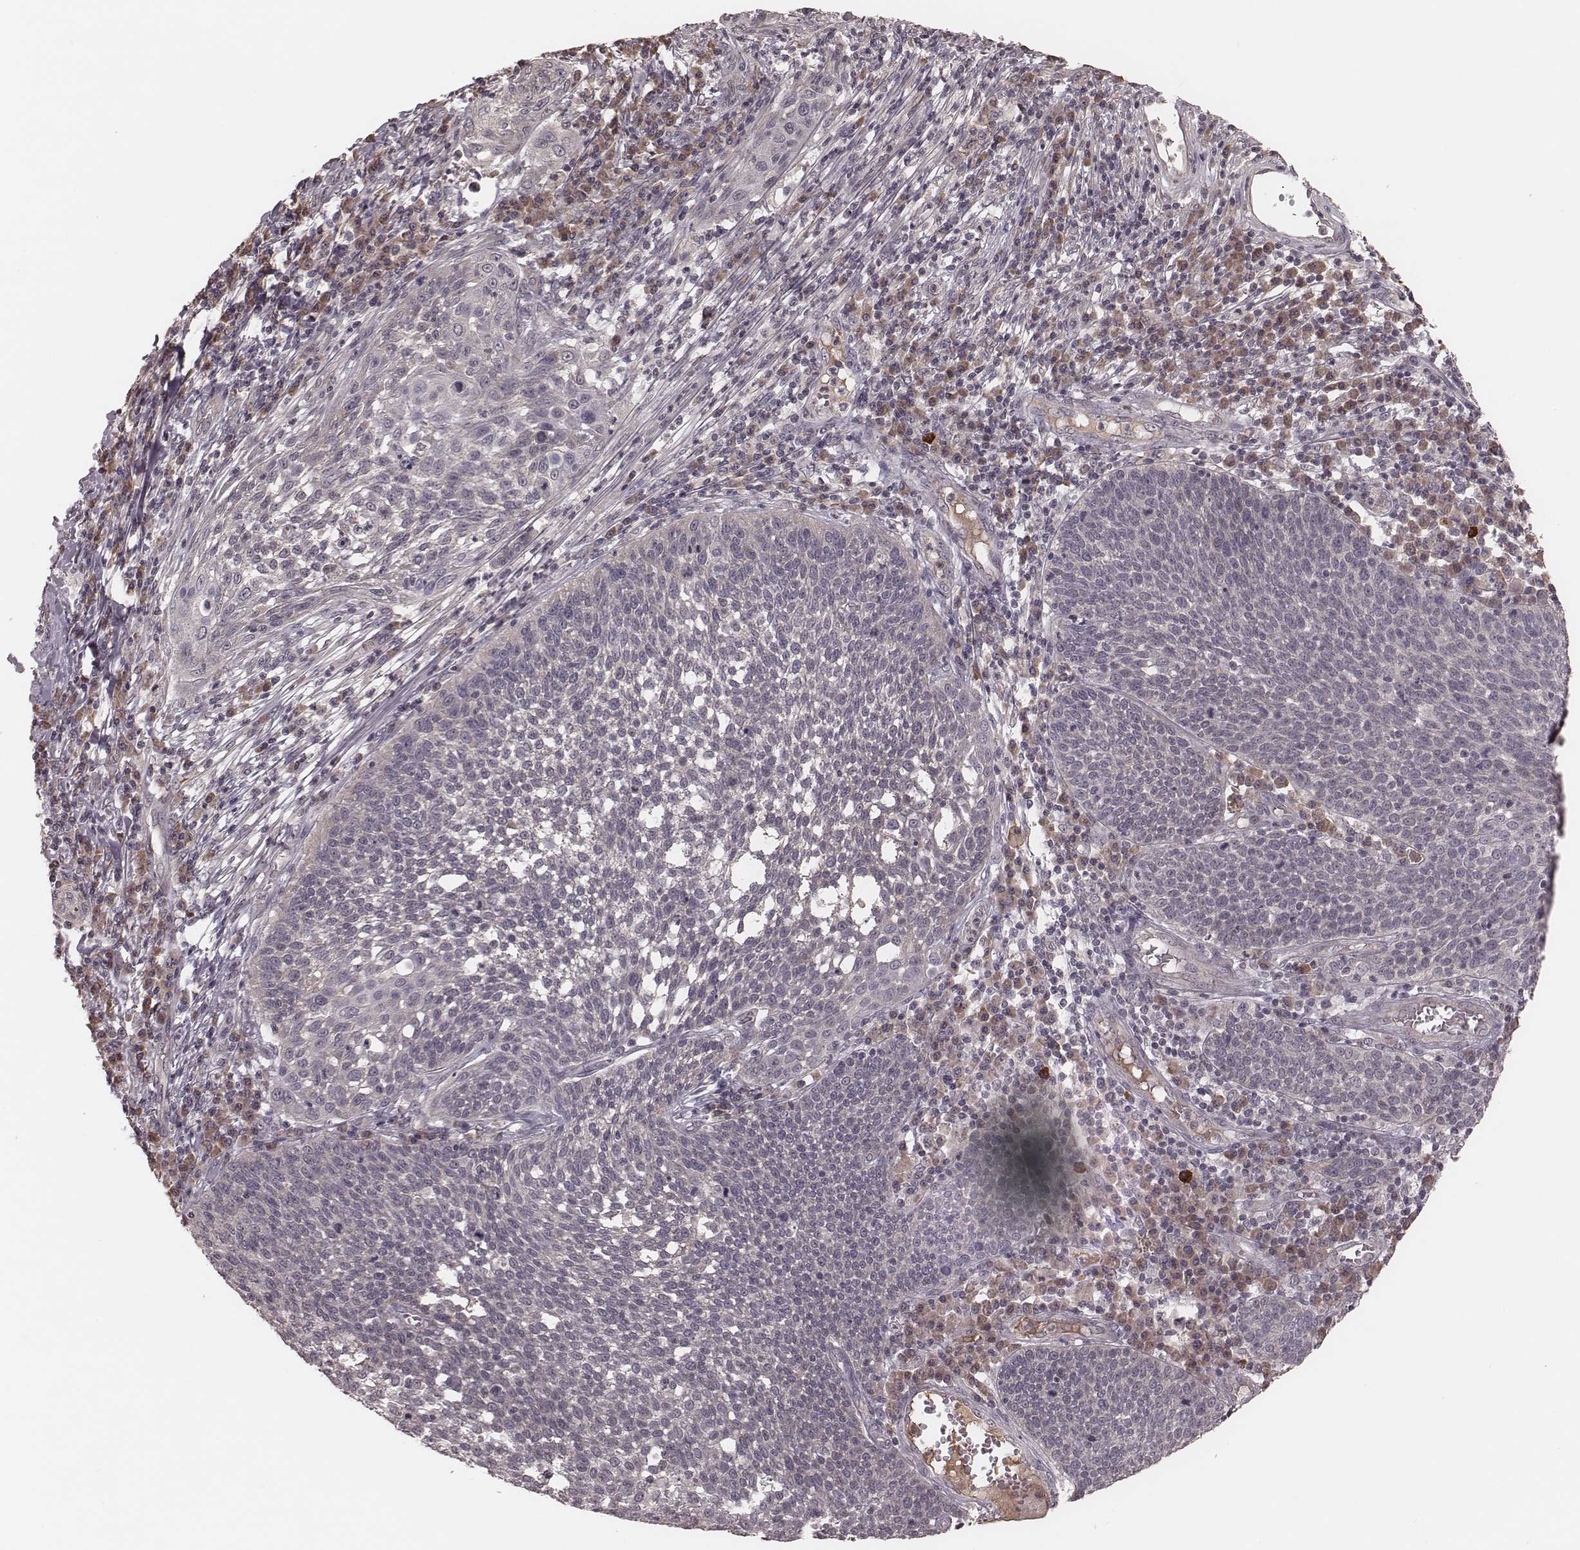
{"staining": {"intensity": "negative", "quantity": "none", "location": "none"}, "tissue": "cervical cancer", "cell_type": "Tumor cells", "image_type": "cancer", "snomed": [{"axis": "morphology", "description": "Squamous cell carcinoma, NOS"}, {"axis": "topography", "description": "Cervix"}], "caption": "Immunohistochemical staining of squamous cell carcinoma (cervical) displays no significant staining in tumor cells.", "gene": "IL5", "patient": {"sex": "female", "age": 34}}